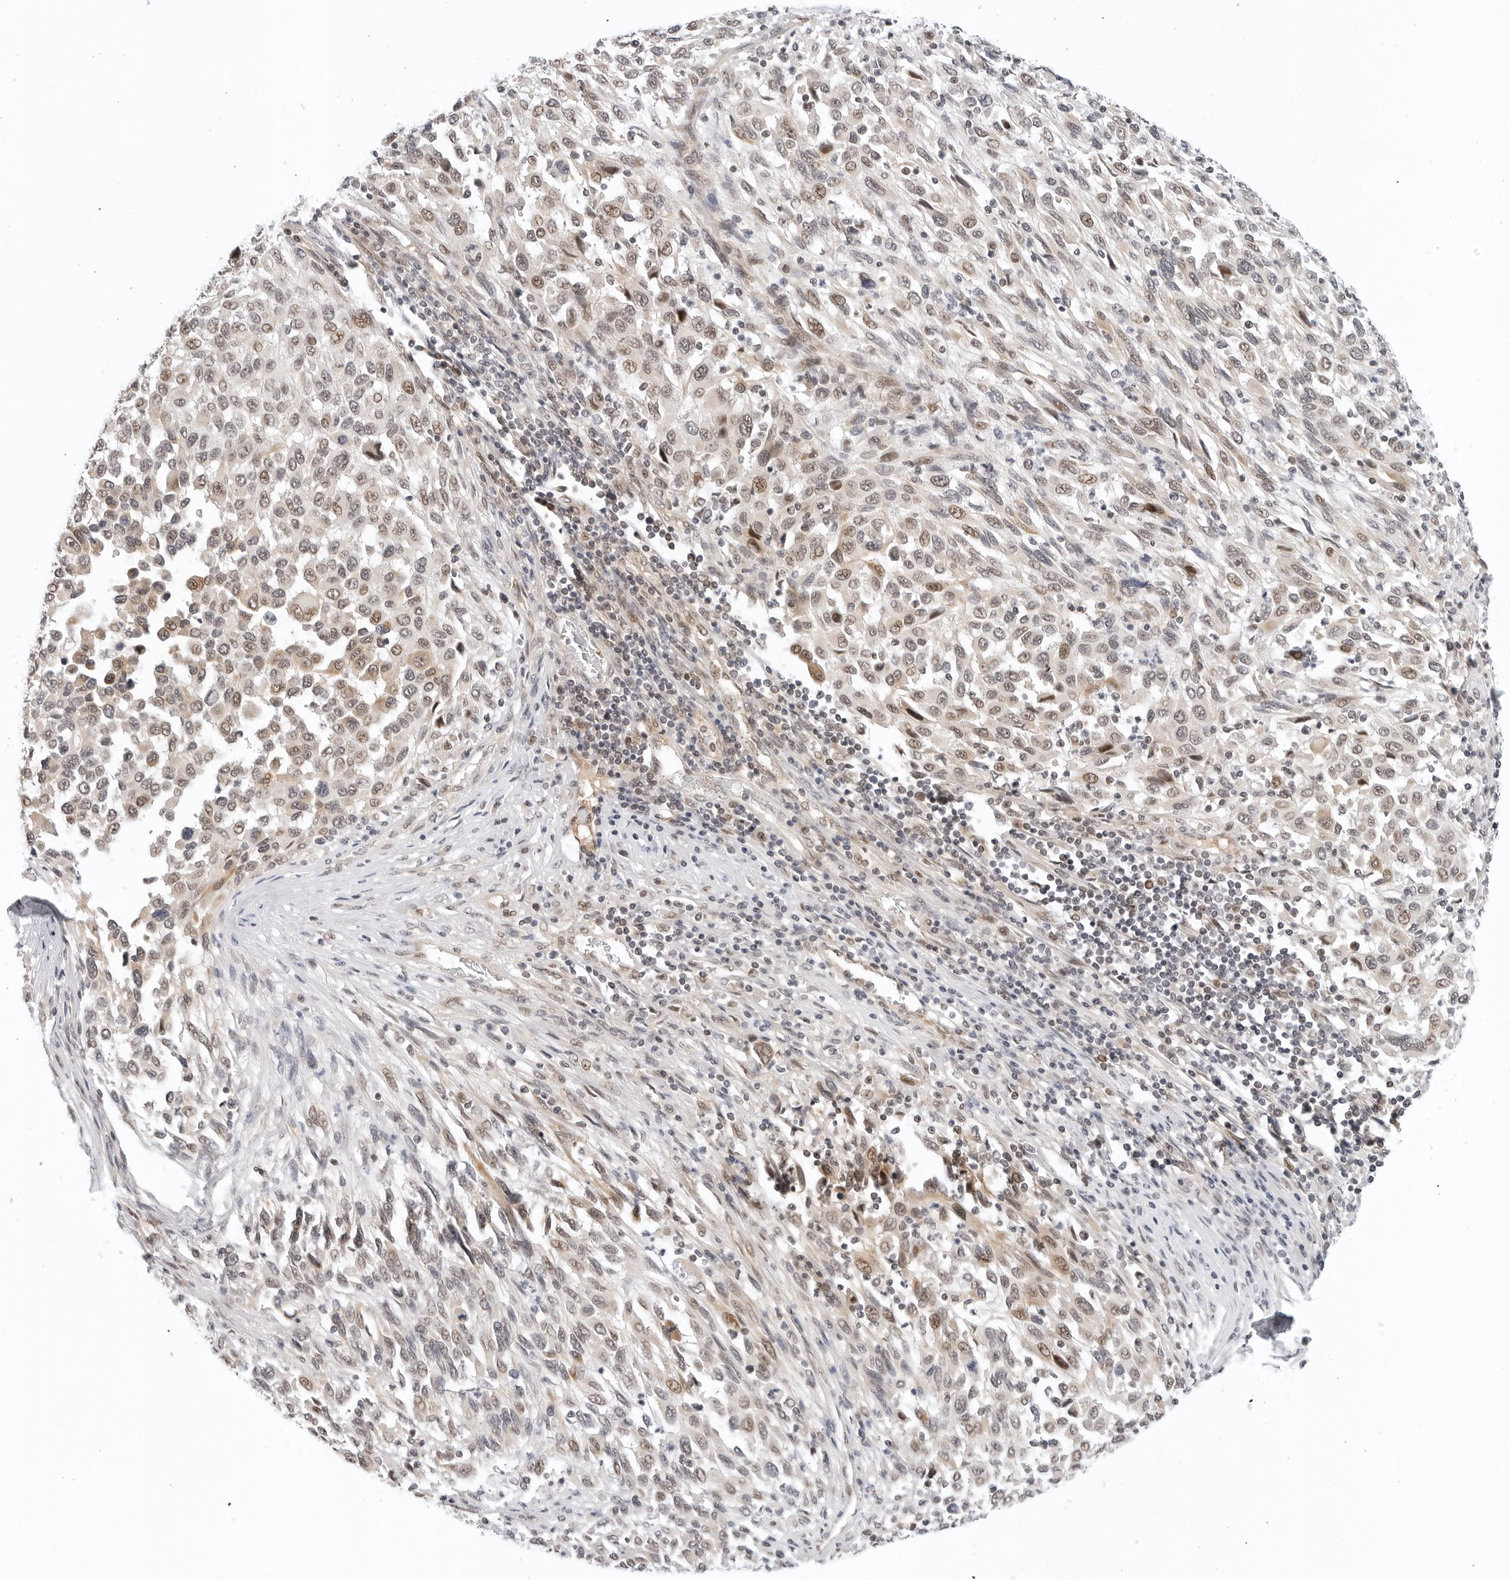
{"staining": {"intensity": "weak", "quantity": ">75%", "location": "cytoplasmic/membranous,nuclear"}, "tissue": "melanoma", "cell_type": "Tumor cells", "image_type": "cancer", "snomed": [{"axis": "morphology", "description": "Malignant melanoma, Metastatic site"}, {"axis": "topography", "description": "Lymph node"}], "caption": "An image of human malignant melanoma (metastatic site) stained for a protein demonstrates weak cytoplasmic/membranous and nuclear brown staining in tumor cells. Using DAB (3,3'-diaminobenzidine) (brown) and hematoxylin (blue) stains, captured at high magnification using brightfield microscopy.", "gene": "TSEN2", "patient": {"sex": "male", "age": 61}}